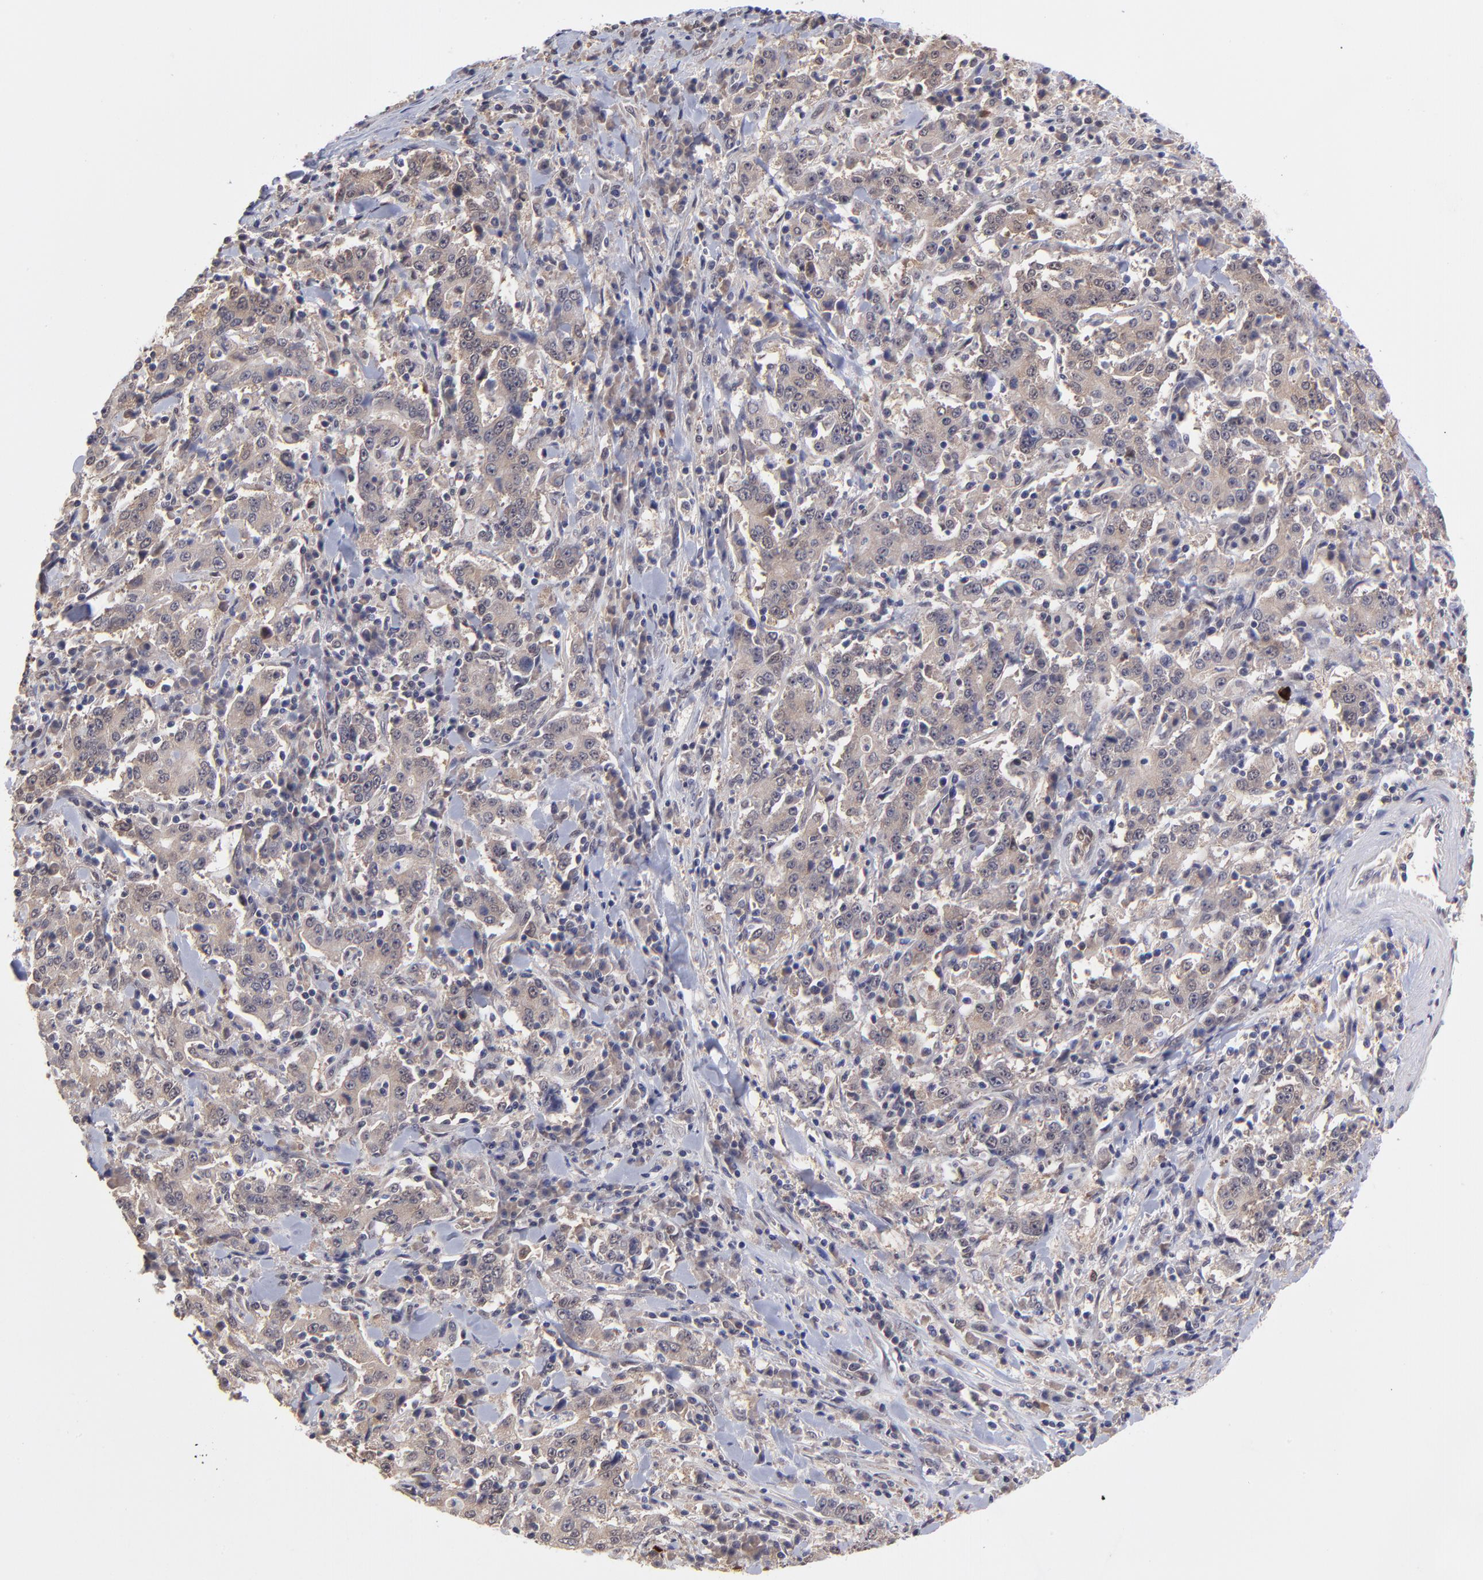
{"staining": {"intensity": "weak", "quantity": ">75%", "location": "cytoplasmic/membranous"}, "tissue": "stomach cancer", "cell_type": "Tumor cells", "image_type": "cancer", "snomed": [{"axis": "morphology", "description": "Normal tissue, NOS"}, {"axis": "morphology", "description": "Adenocarcinoma, NOS"}, {"axis": "topography", "description": "Stomach, upper"}, {"axis": "topography", "description": "Stomach"}], "caption": "This is a photomicrograph of IHC staining of adenocarcinoma (stomach), which shows weak expression in the cytoplasmic/membranous of tumor cells.", "gene": "UBE2E3", "patient": {"sex": "male", "age": 59}}